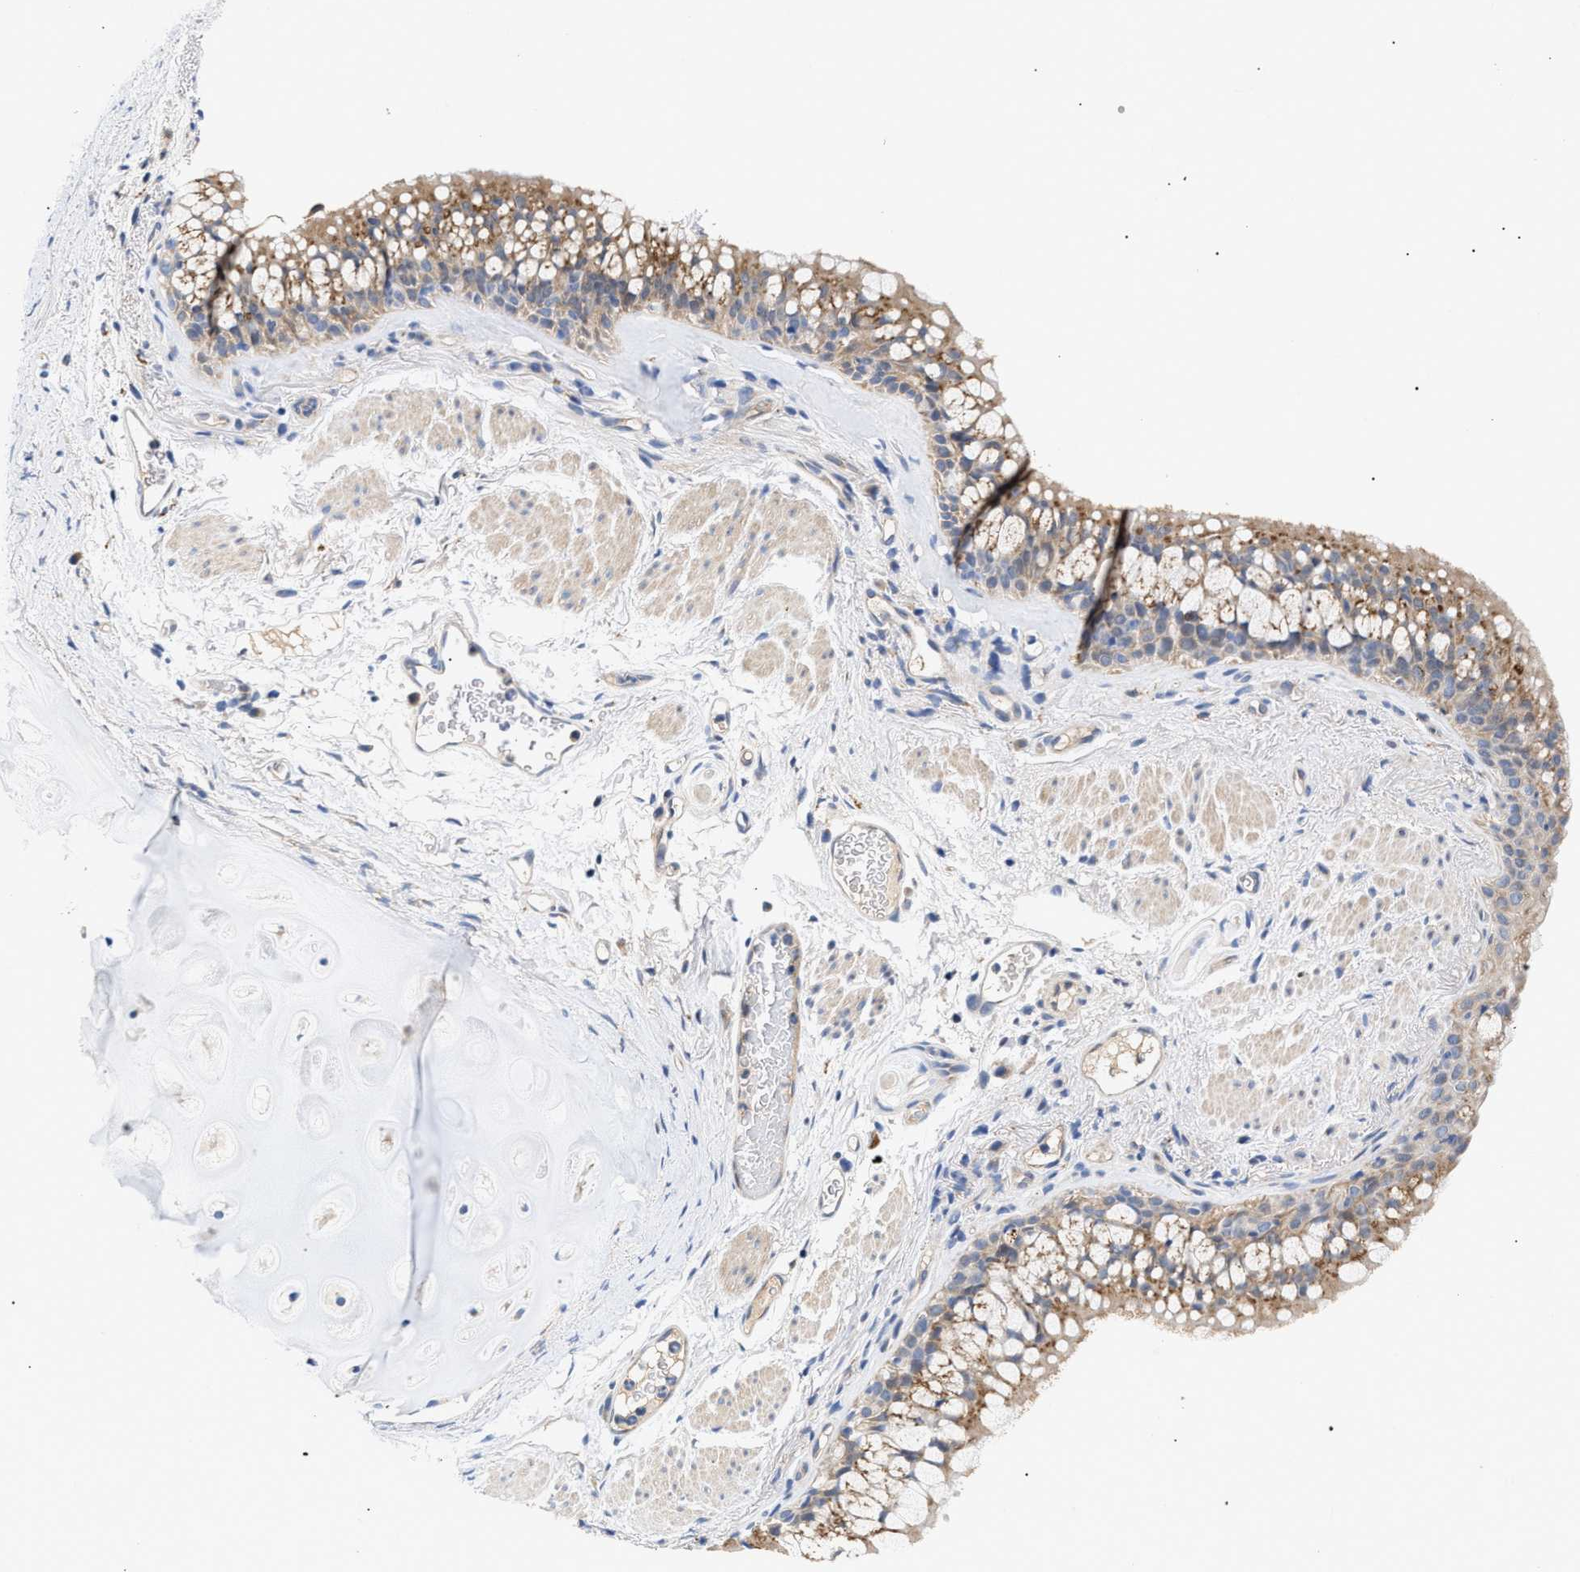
{"staining": {"intensity": "moderate", "quantity": ">75%", "location": "cytoplasmic/membranous"}, "tissue": "bronchus", "cell_type": "Respiratory epithelial cells", "image_type": "normal", "snomed": [{"axis": "morphology", "description": "Normal tissue, NOS"}, {"axis": "topography", "description": "Cartilage tissue"}, {"axis": "topography", "description": "Bronchus"}], "caption": "This image reveals immunohistochemistry staining of normal human bronchus, with medium moderate cytoplasmic/membranous staining in approximately >75% of respiratory epithelial cells.", "gene": "CCDC146", "patient": {"sex": "female", "age": 53}}